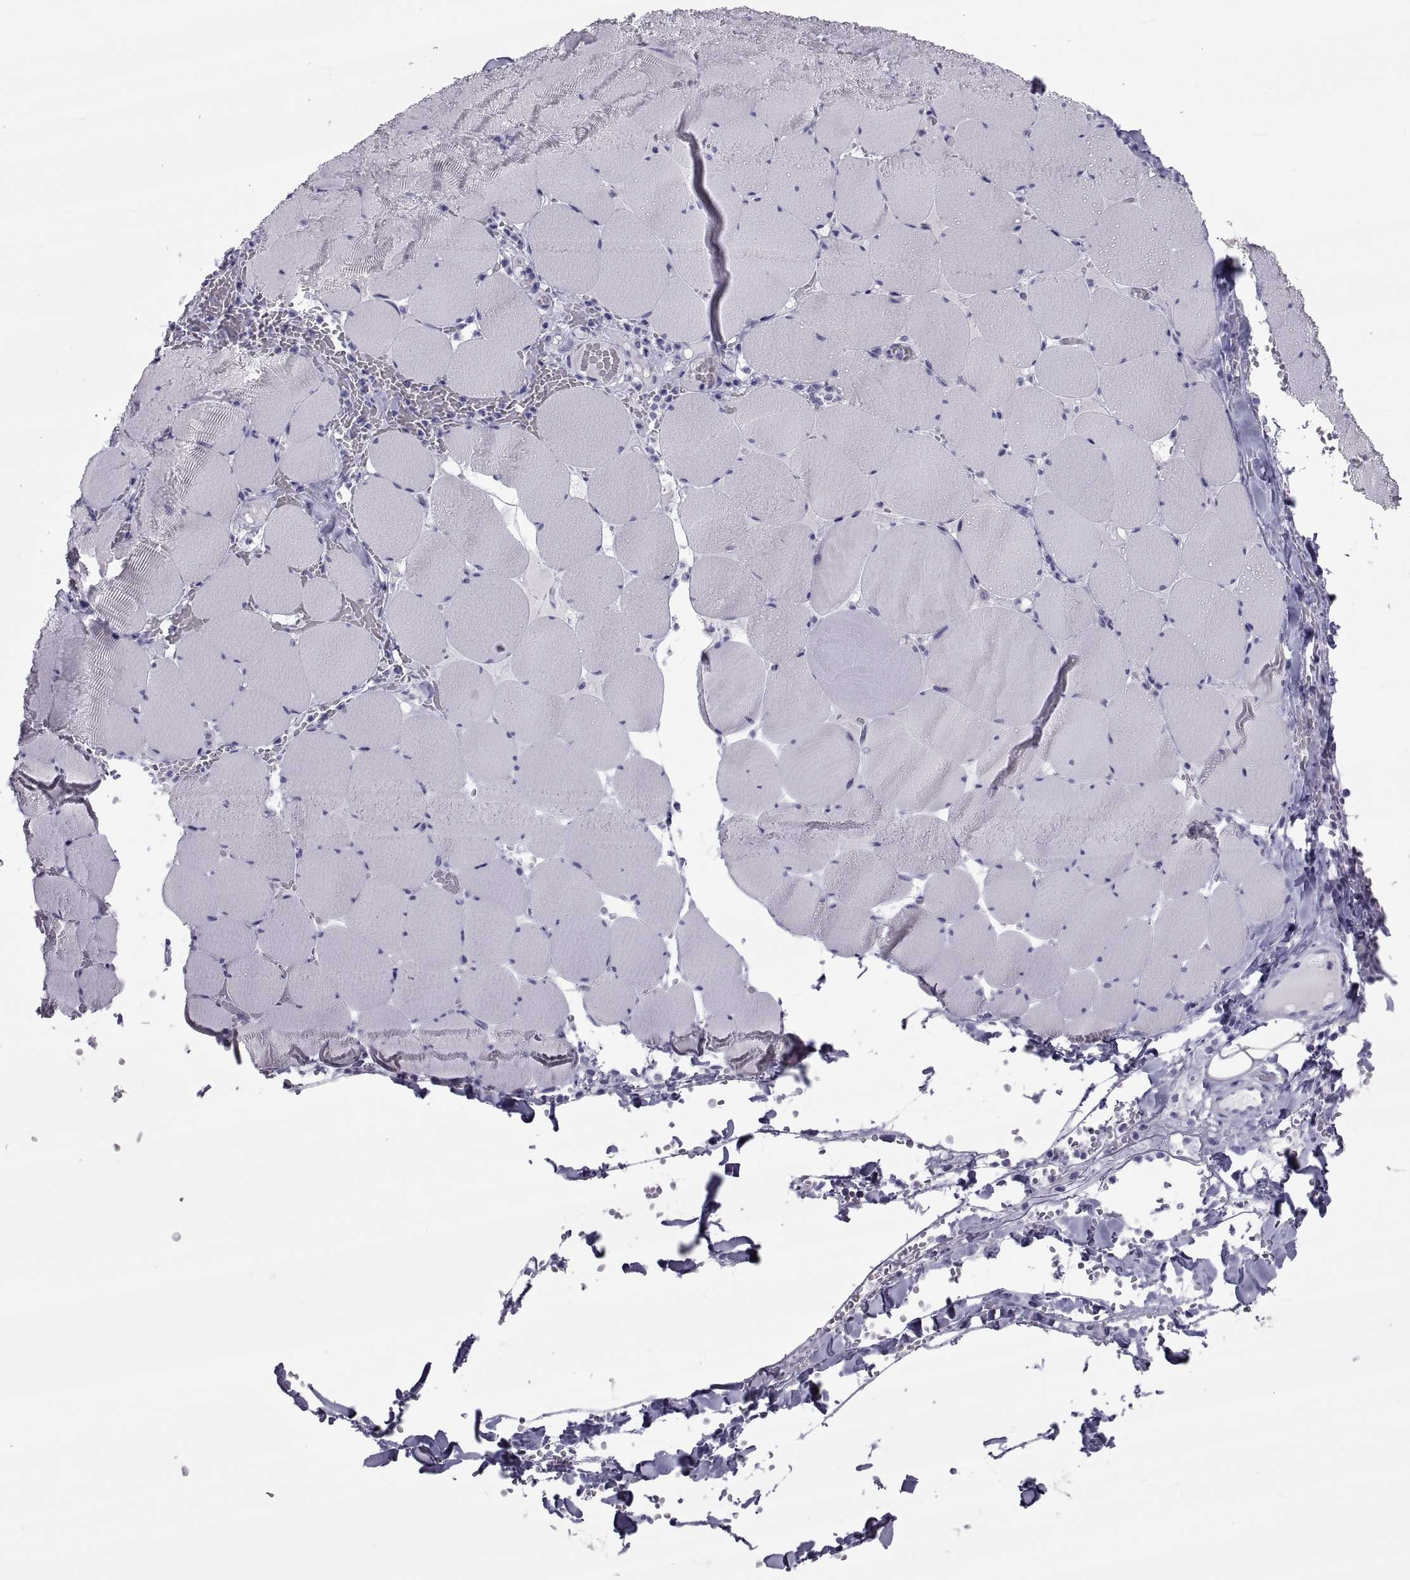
{"staining": {"intensity": "negative", "quantity": "none", "location": "none"}, "tissue": "skeletal muscle", "cell_type": "Myocytes", "image_type": "normal", "snomed": [{"axis": "morphology", "description": "Normal tissue, NOS"}, {"axis": "morphology", "description": "Malignant melanoma, Metastatic site"}, {"axis": "topography", "description": "Skeletal muscle"}], "caption": "Immunohistochemistry (IHC) micrograph of normal human skeletal muscle stained for a protein (brown), which shows no expression in myocytes.", "gene": "NPTX2", "patient": {"sex": "male", "age": 50}}